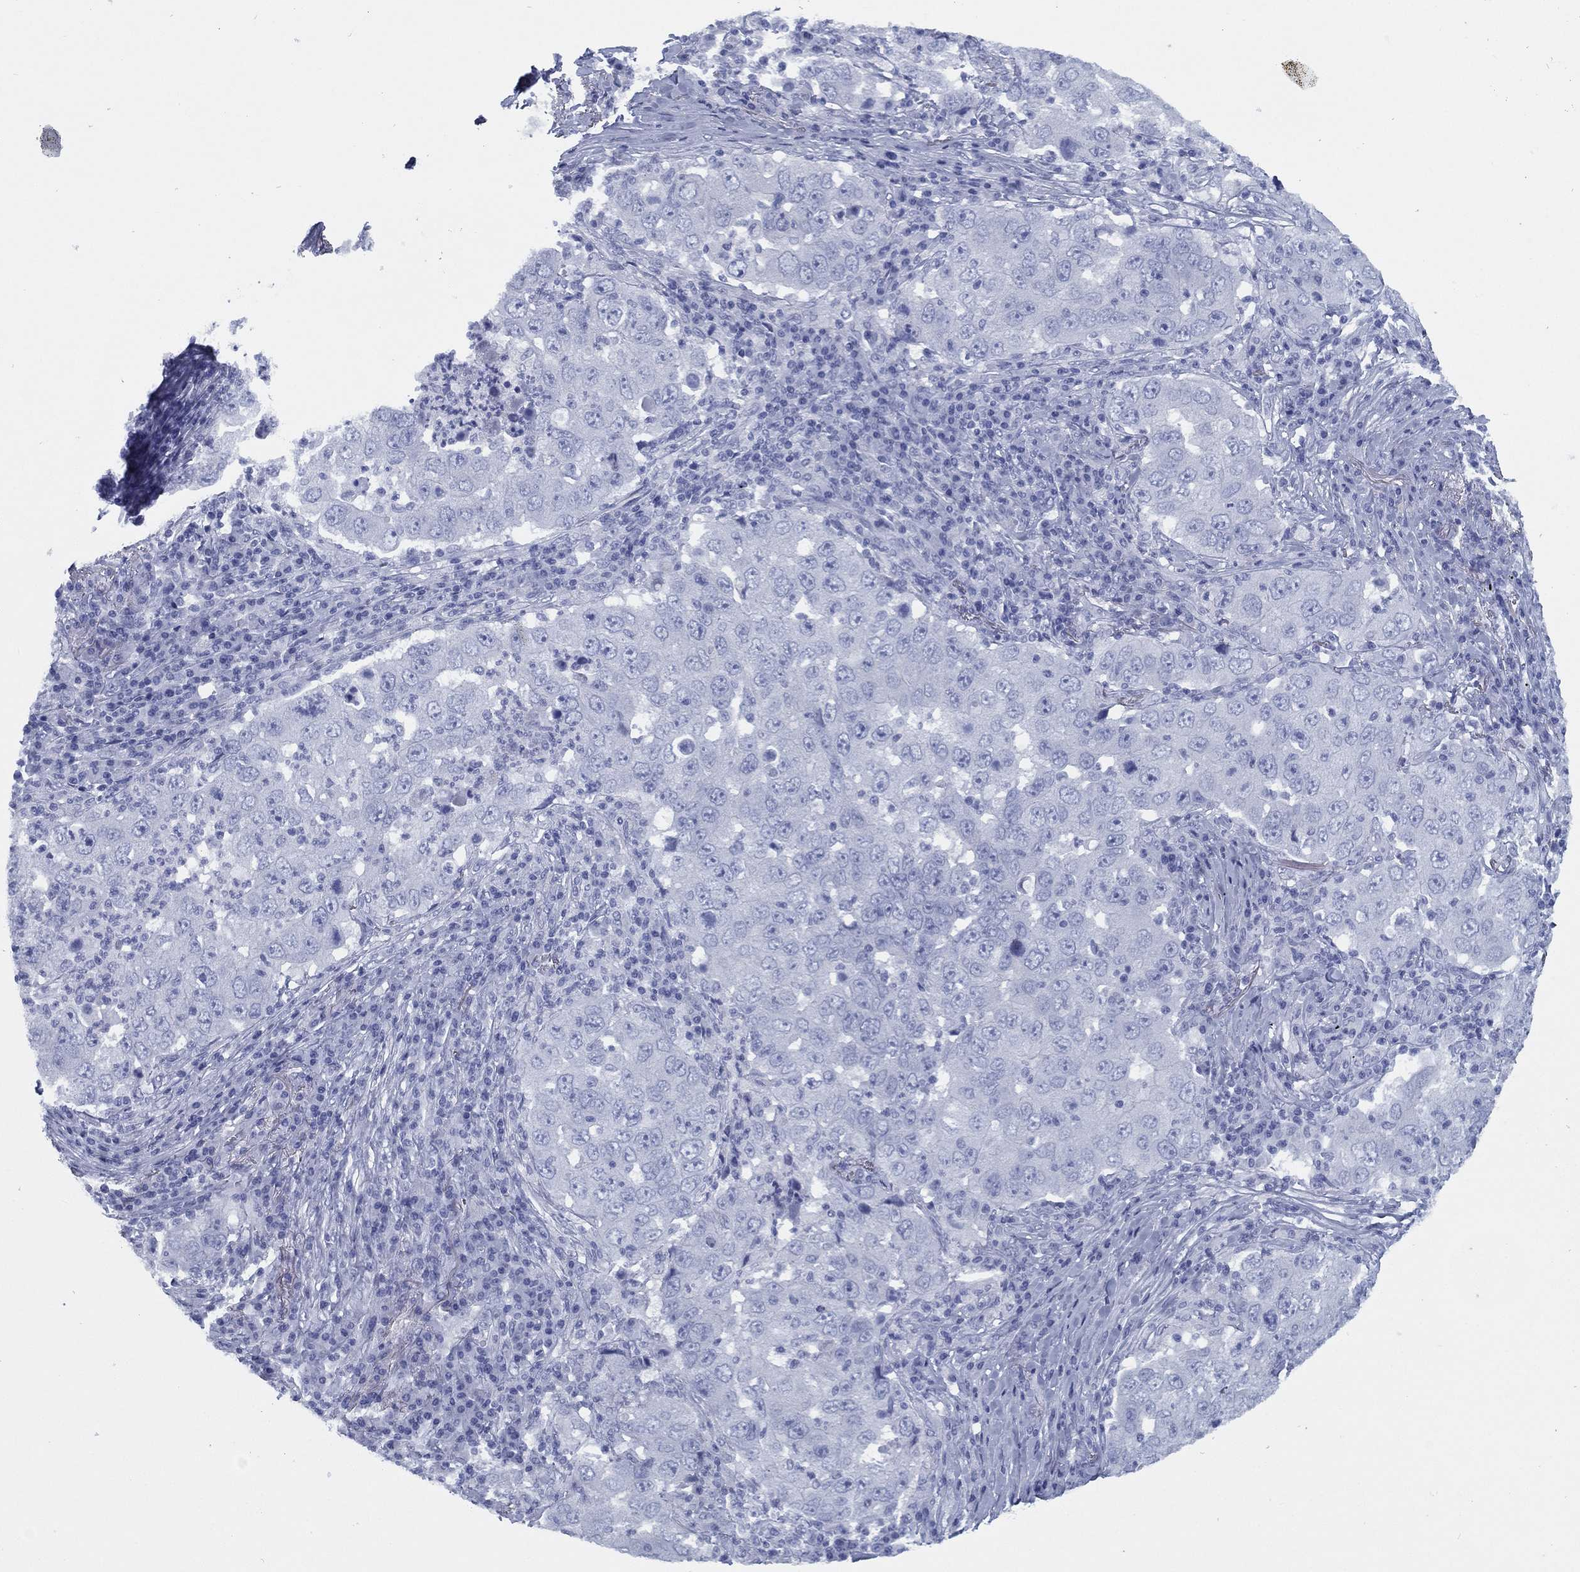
{"staining": {"intensity": "negative", "quantity": "none", "location": "none"}, "tissue": "lung cancer", "cell_type": "Tumor cells", "image_type": "cancer", "snomed": [{"axis": "morphology", "description": "Adenocarcinoma, NOS"}, {"axis": "topography", "description": "Lung"}], "caption": "Protein analysis of lung adenocarcinoma shows no significant expression in tumor cells. The staining is performed using DAB (3,3'-diaminobenzidine) brown chromogen with nuclei counter-stained in using hematoxylin.", "gene": "TMEM252", "patient": {"sex": "male", "age": 73}}